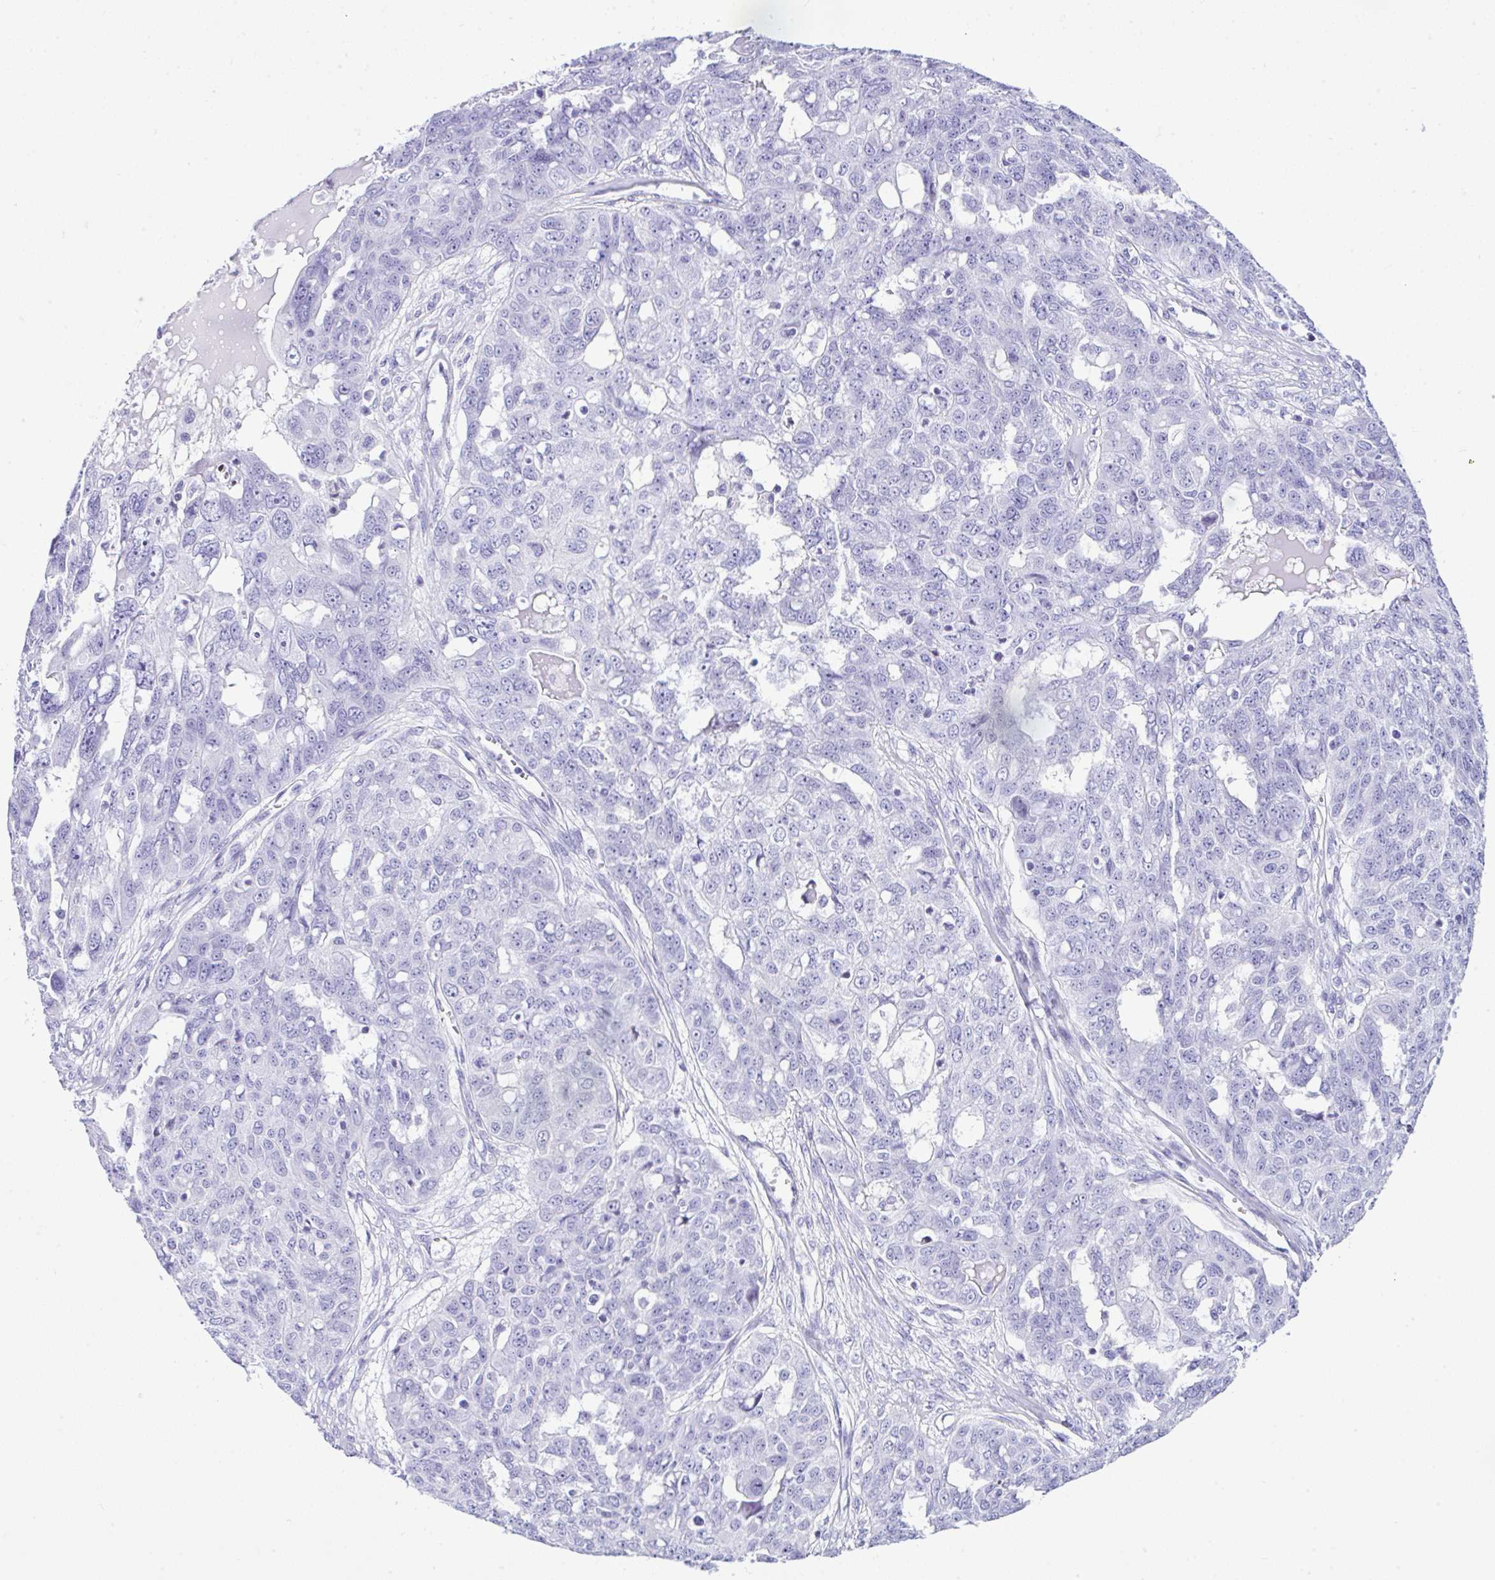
{"staining": {"intensity": "negative", "quantity": "none", "location": "none"}, "tissue": "ovarian cancer", "cell_type": "Tumor cells", "image_type": "cancer", "snomed": [{"axis": "morphology", "description": "Carcinoma, endometroid"}, {"axis": "topography", "description": "Ovary"}], "caption": "An IHC image of ovarian cancer (endometroid carcinoma) is shown. There is no staining in tumor cells of ovarian cancer (endometroid carcinoma). (DAB immunohistochemistry visualized using brightfield microscopy, high magnification).", "gene": "KRT27", "patient": {"sex": "female", "age": 70}}